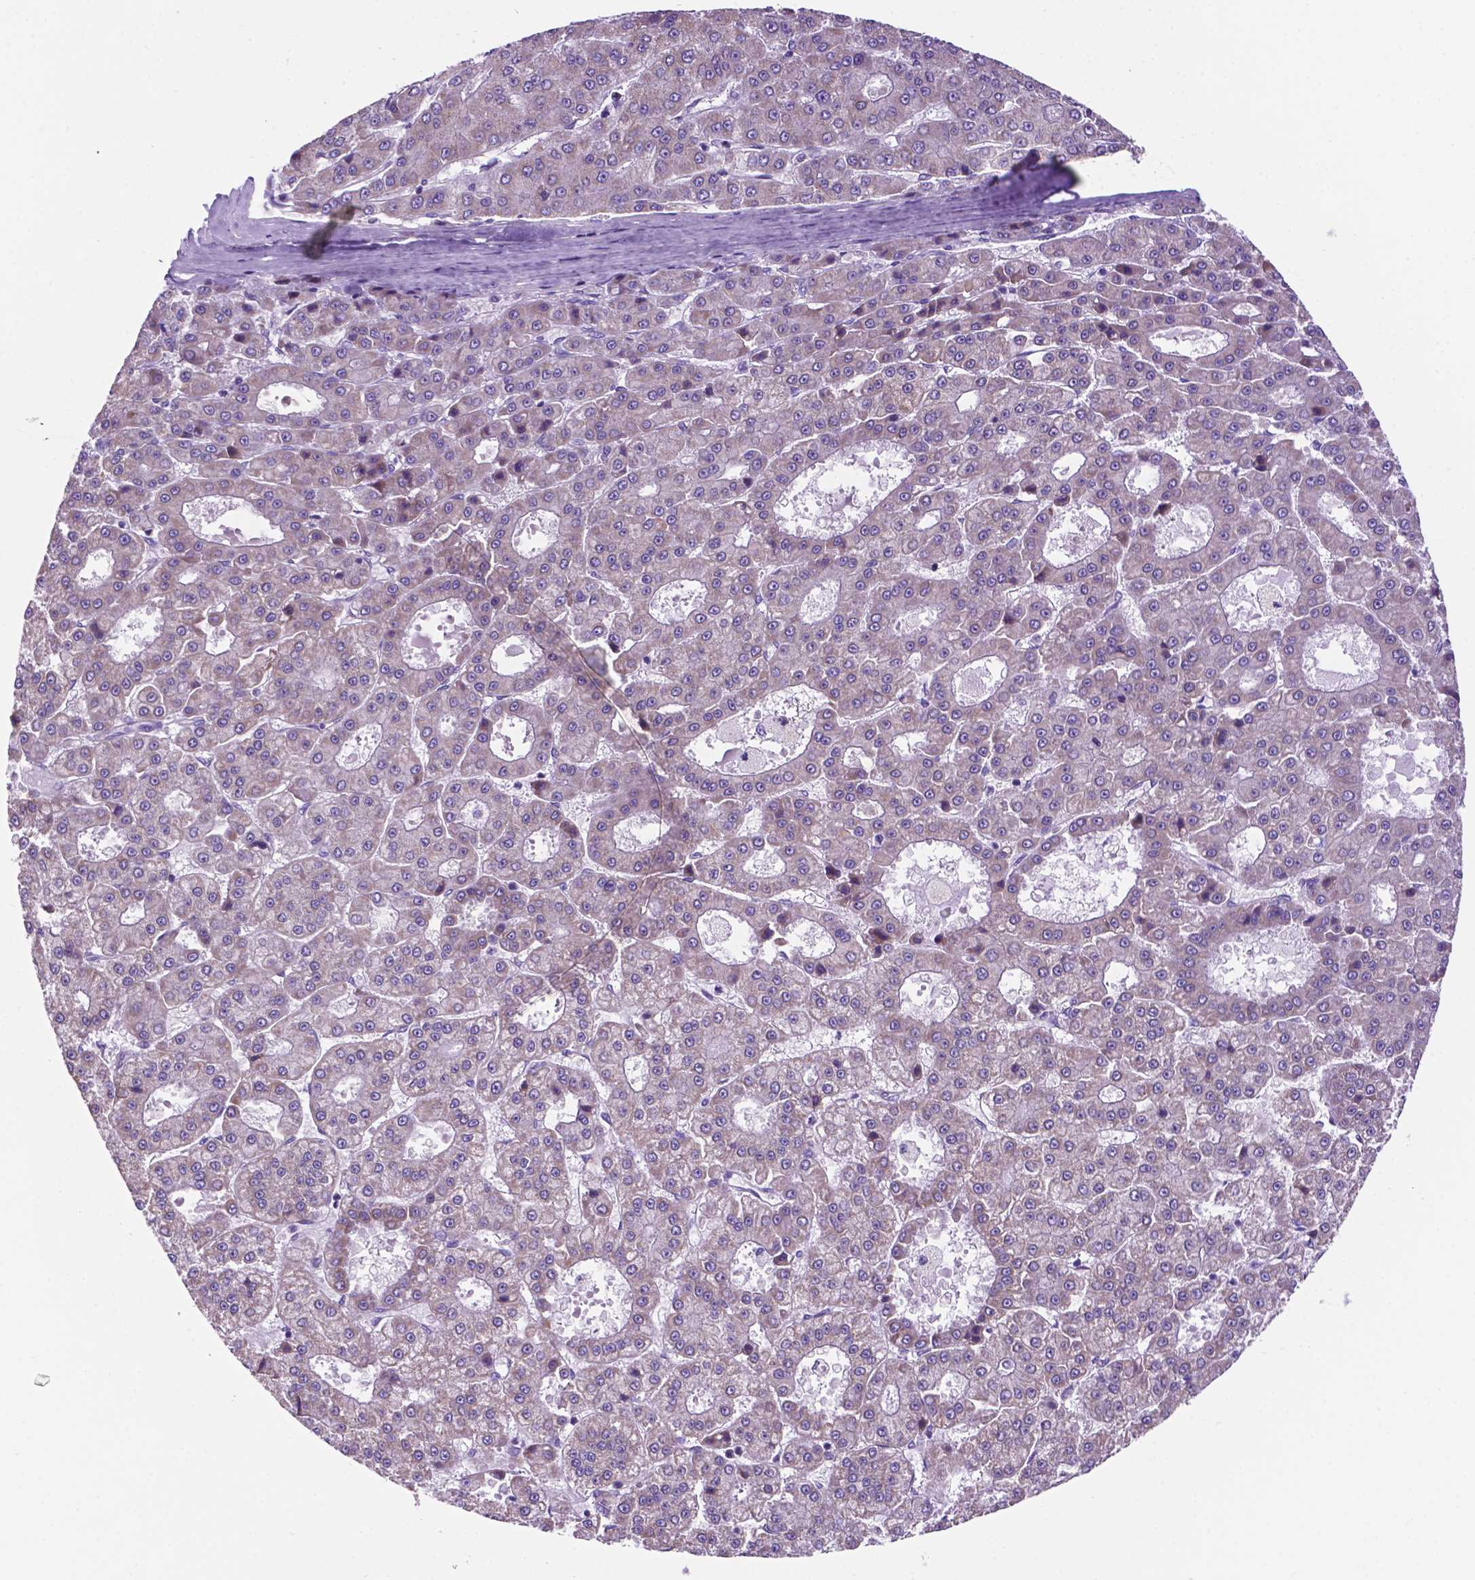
{"staining": {"intensity": "weak", "quantity": "25%-75%", "location": "cytoplasmic/membranous"}, "tissue": "liver cancer", "cell_type": "Tumor cells", "image_type": "cancer", "snomed": [{"axis": "morphology", "description": "Carcinoma, Hepatocellular, NOS"}, {"axis": "topography", "description": "Liver"}], "caption": "Human liver hepatocellular carcinoma stained with a protein marker shows weak staining in tumor cells.", "gene": "TMEM121B", "patient": {"sex": "male", "age": 70}}